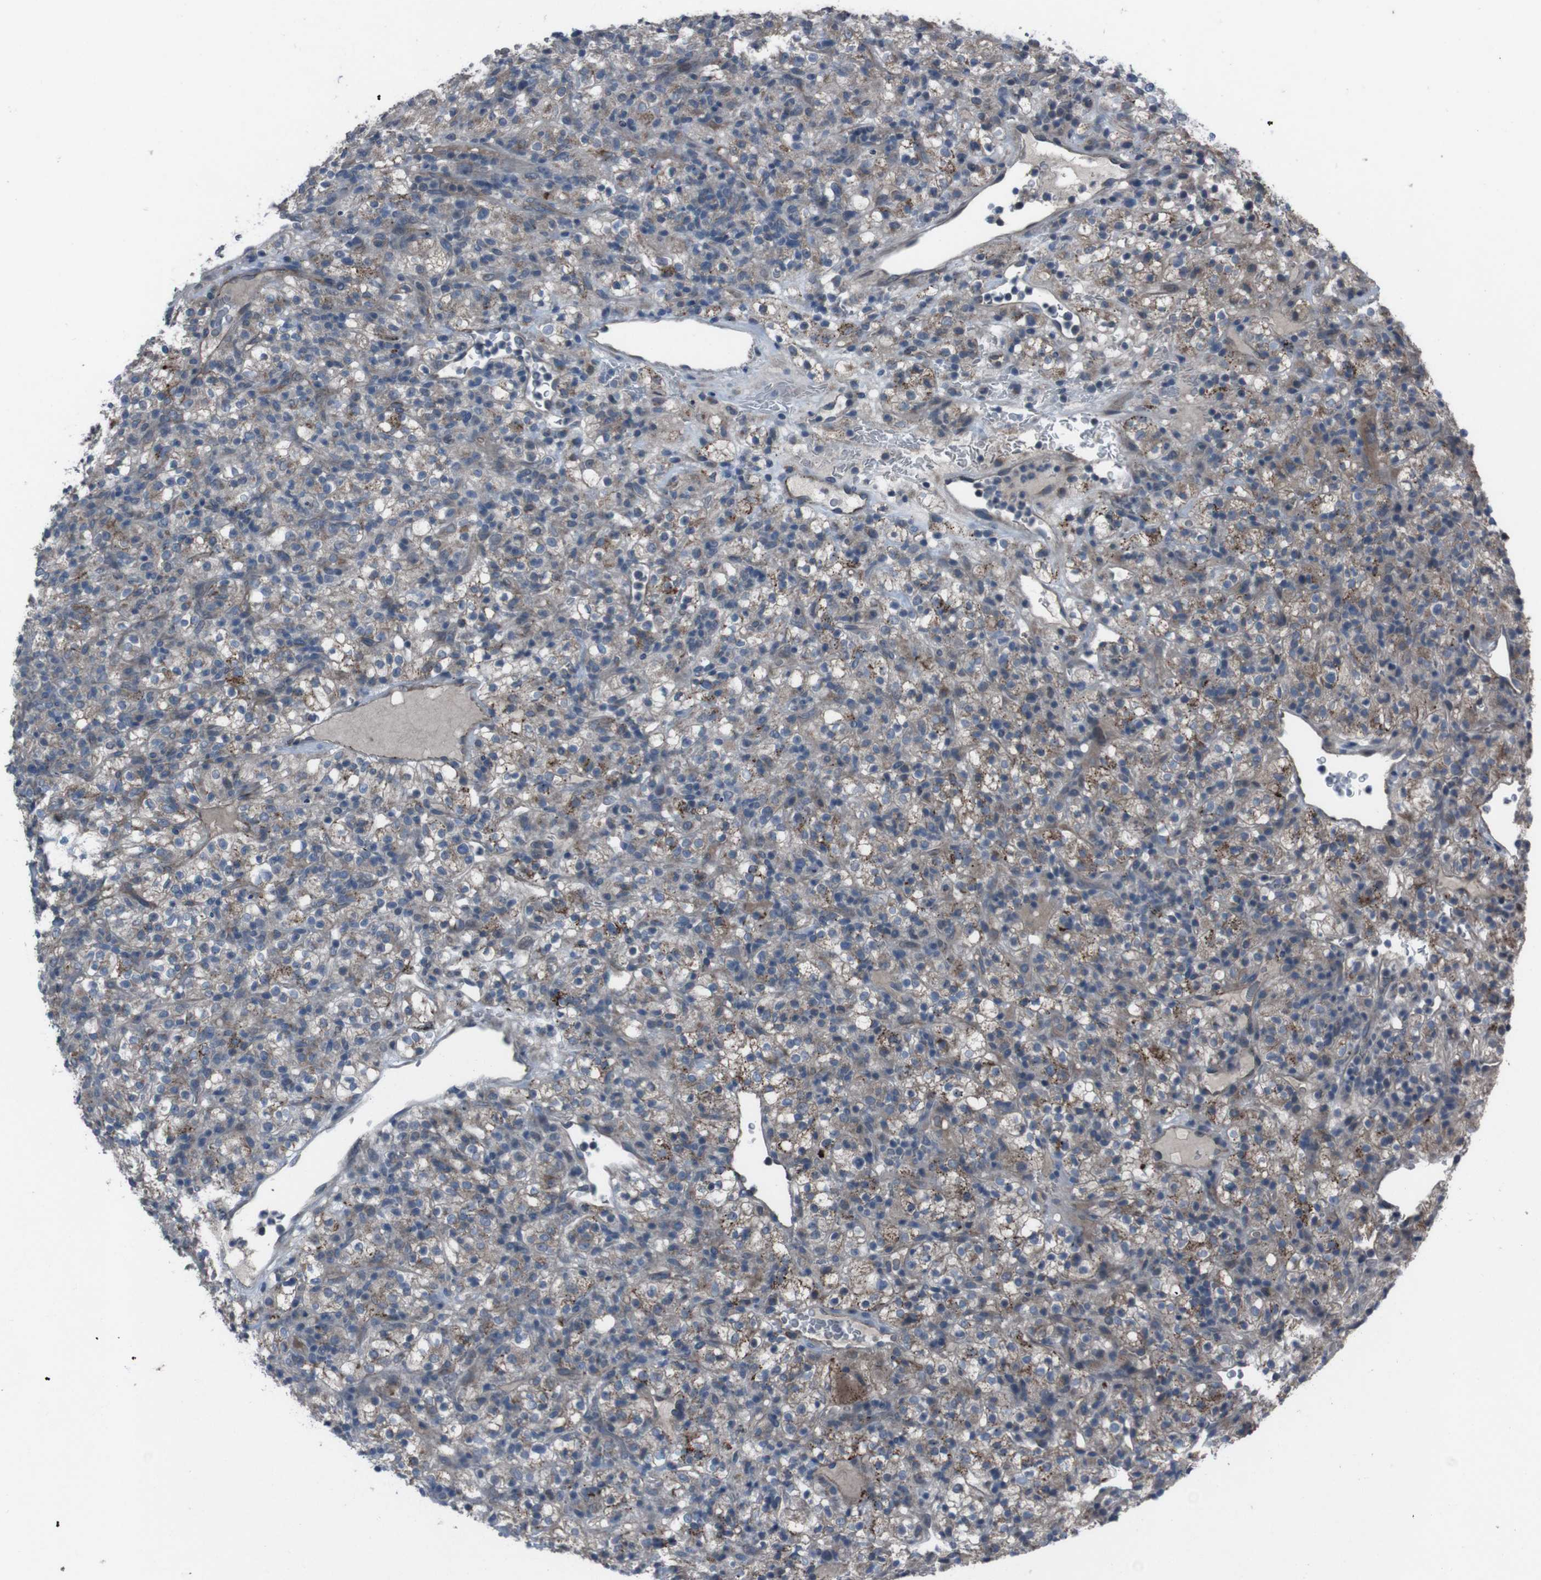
{"staining": {"intensity": "weak", "quantity": ">75%", "location": "cytoplasmic/membranous"}, "tissue": "renal cancer", "cell_type": "Tumor cells", "image_type": "cancer", "snomed": [{"axis": "morphology", "description": "Normal tissue, NOS"}, {"axis": "morphology", "description": "Adenocarcinoma, NOS"}, {"axis": "topography", "description": "Kidney"}], "caption": "The photomicrograph reveals a brown stain indicating the presence of a protein in the cytoplasmic/membranous of tumor cells in renal adenocarcinoma. The protein is stained brown, and the nuclei are stained in blue (DAB (3,3'-diaminobenzidine) IHC with brightfield microscopy, high magnification).", "gene": "EFNA5", "patient": {"sex": "female", "age": 72}}